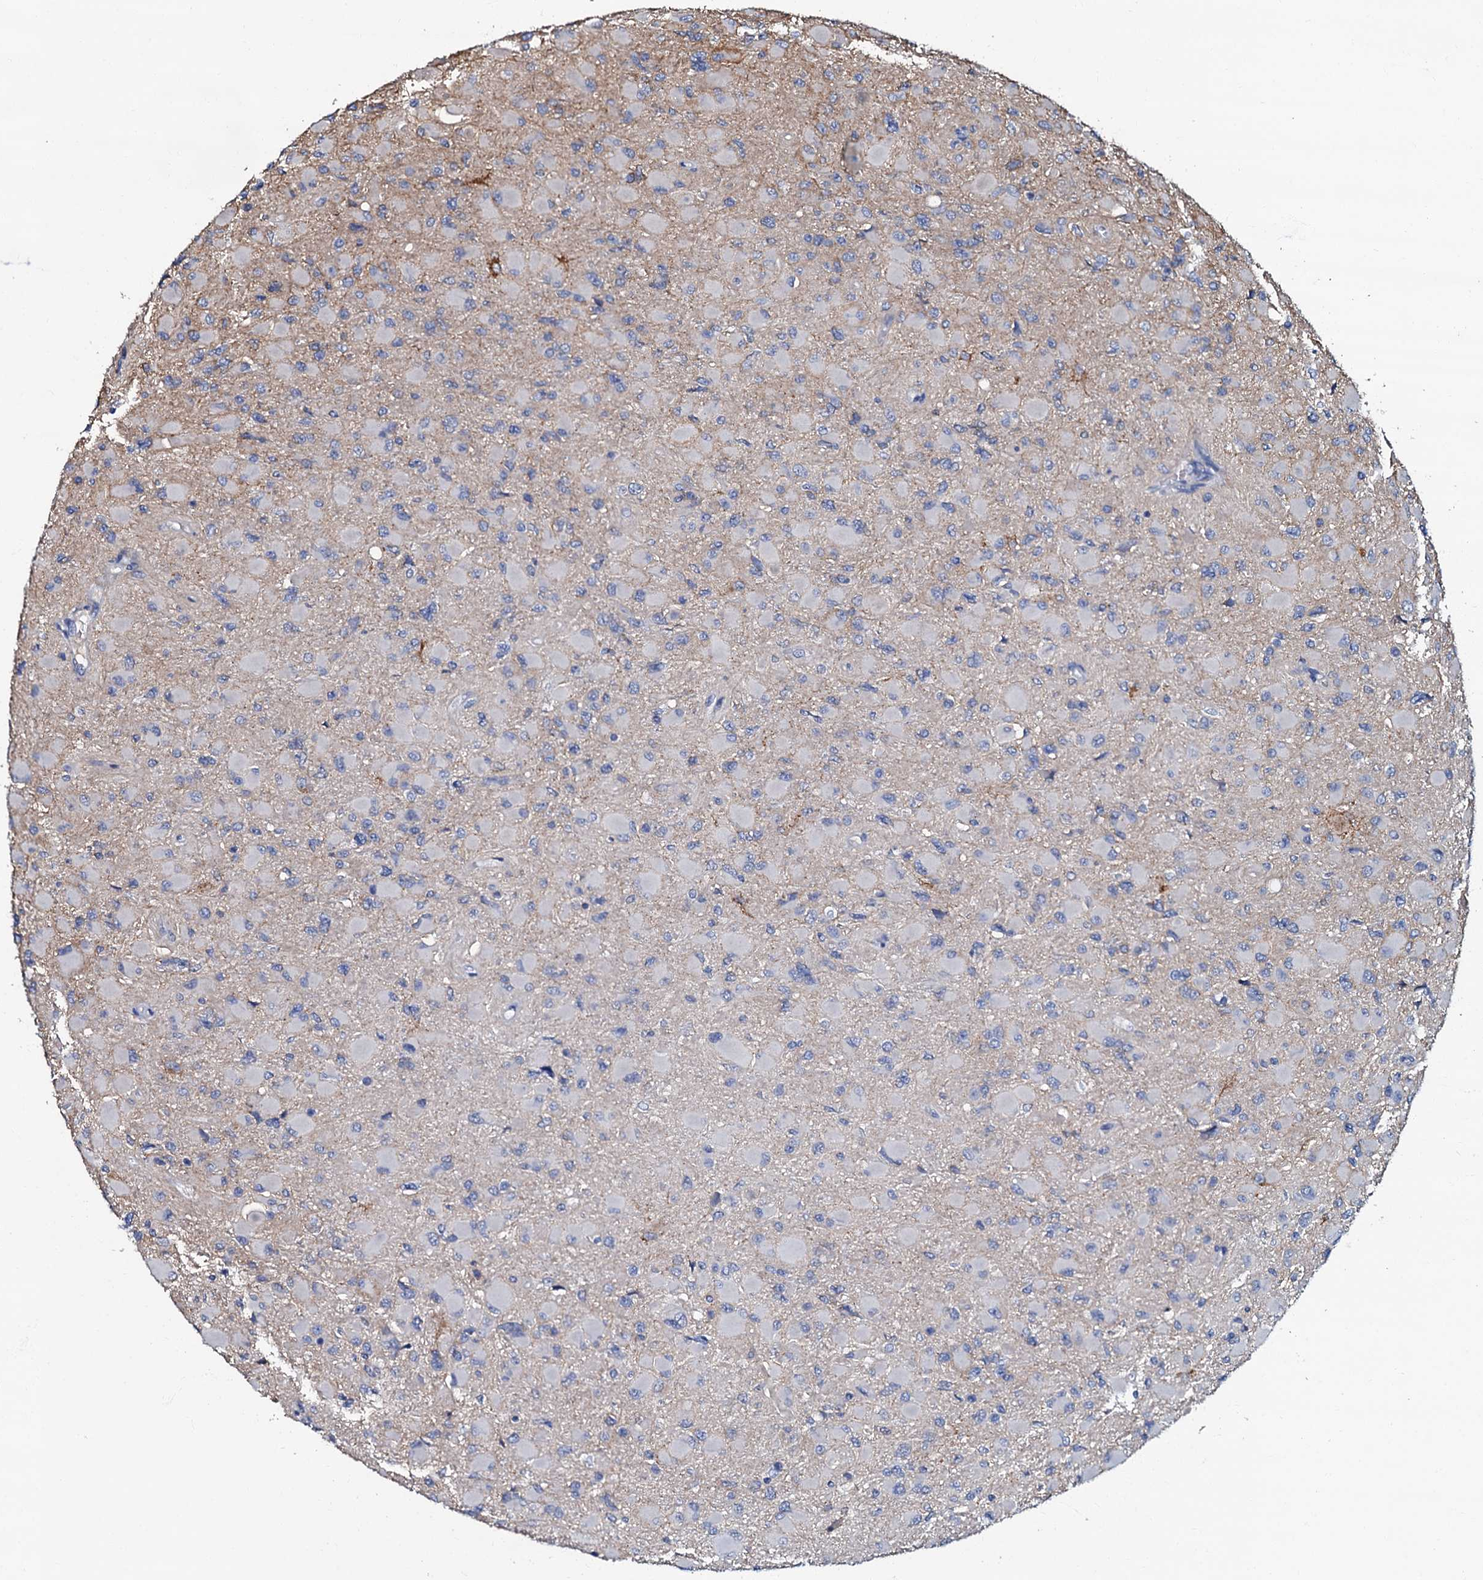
{"staining": {"intensity": "negative", "quantity": "none", "location": "none"}, "tissue": "glioma", "cell_type": "Tumor cells", "image_type": "cancer", "snomed": [{"axis": "morphology", "description": "Glioma, malignant, High grade"}, {"axis": "topography", "description": "Cerebral cortex"}], "caption": "A histopathology image of human malignant glioma (high-grade) is negative for staining in tumor cells. (Immunohistochemistry, brightfield microscopy, high magnification).", "gene": "CPNE2", "patient": {"sex": "female", "age": 36}}